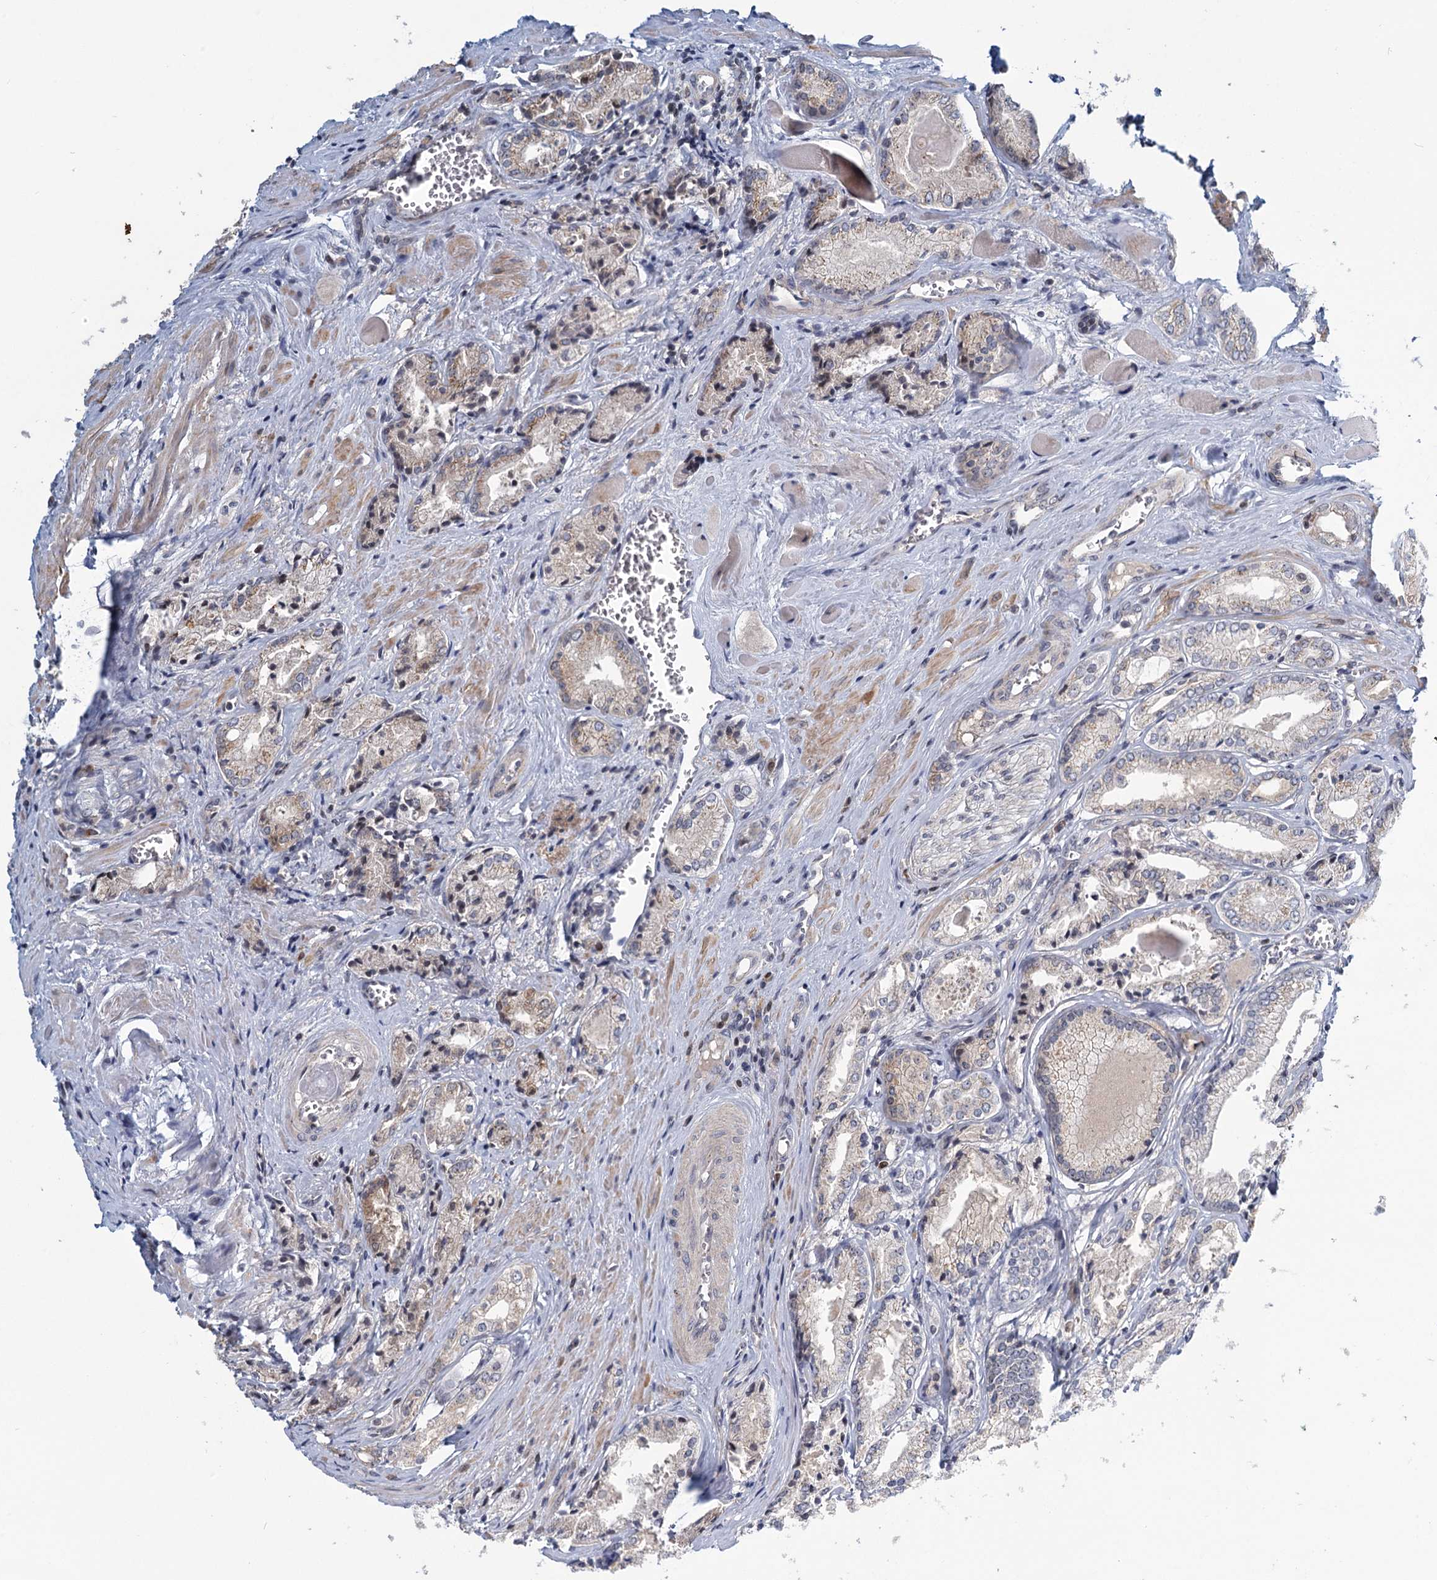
{"staining": {"intensity": "moderate", "quantity": "<25%", "location": "cytoplasmic/membranous,nuclear"}, "tissue": "prostate cancer", "cell_type": "Tumor cells", "image_type": "cancer", "snomed": [{"axis": "morphology", "description": "Adenocarcinoma, Low grade"}, {"axis": "topography", "description": "Prostate"}], "caption": "Brown immunohistochemical staining in human prostate cancer displays moderate cytoplasmic/membranous and nuclear positivity in about <25% of tumor cells.", "gene": "STAP1", "patient": {"sex": "male", "age": 60}}